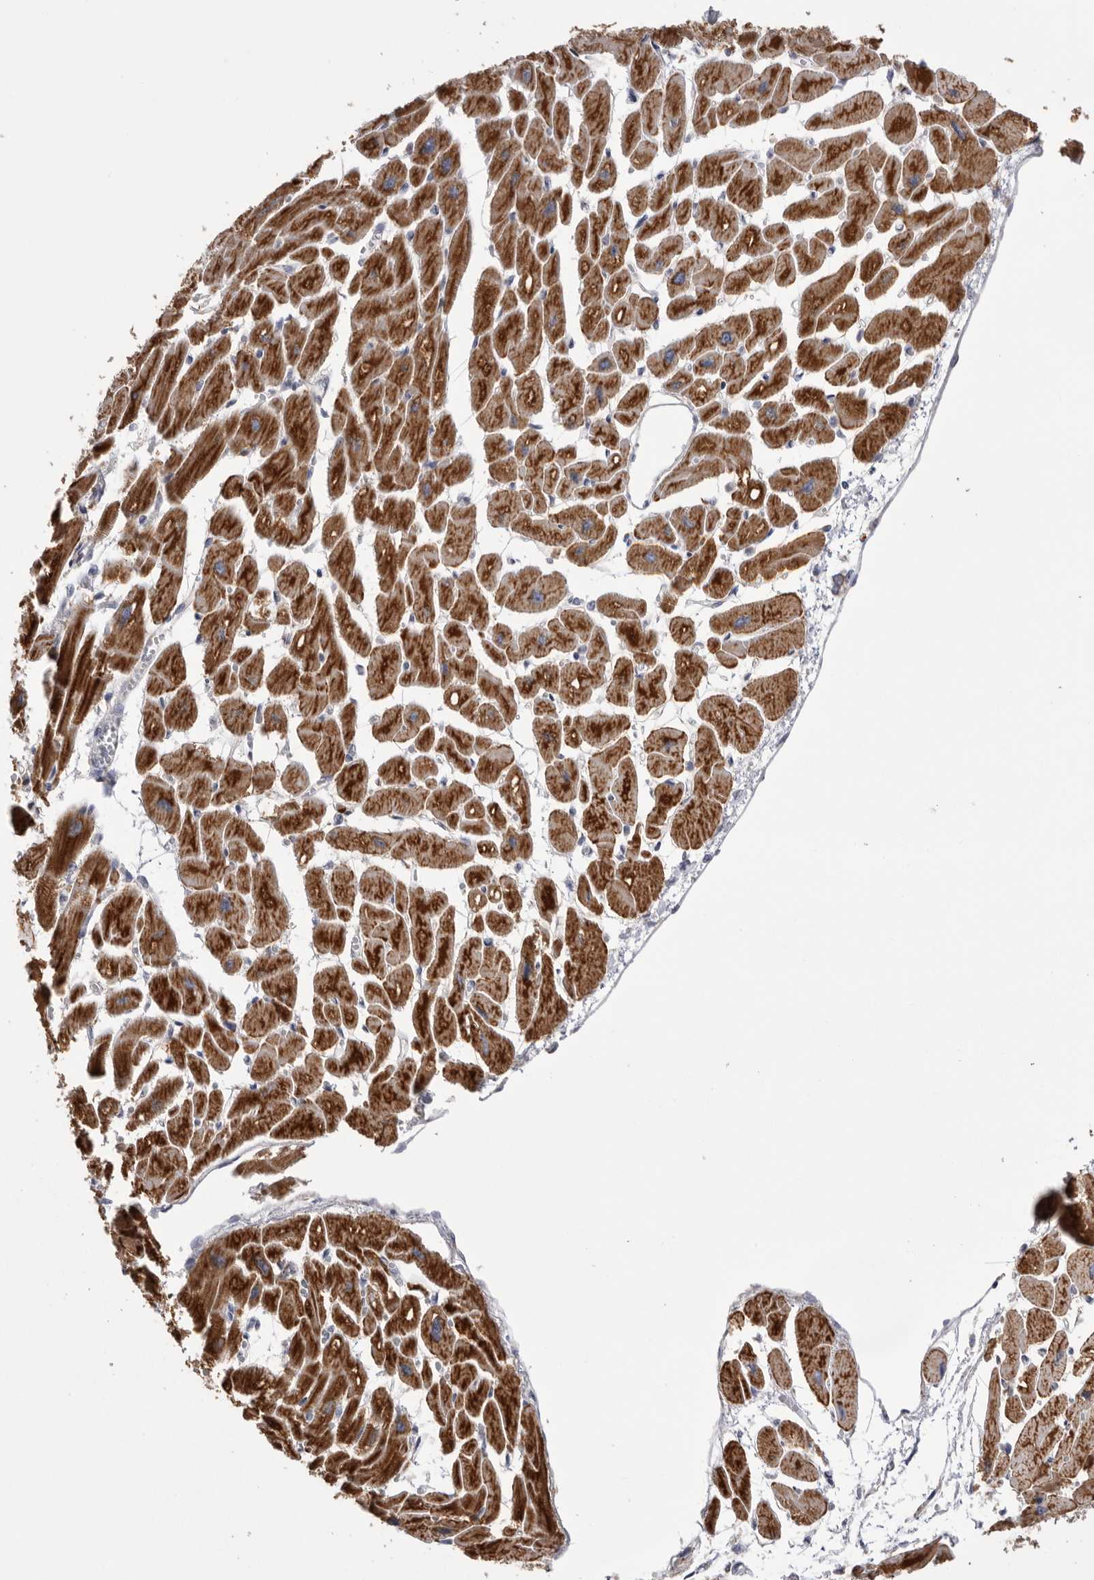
{"staining": {"intensity": "strong", "quantity": ">75%", "location": "cytoplasmic/membranous"}, "tissue": "heart muscle", "cell_type": "Cardiomyocytes", "image_type": "normal", "snomed": [{"axis": "morphology", "description": "Normal tissue, NOS"}, {"axis": "topography", "description": "Heart"}], "caption": "Cardiomyocytes demonstrate high levels of strong cytoplasmic/membranous staining in approximately >75% of cells in unremarkable human heart muscle. (DAB IHC, brown staining for protein, blue staining for nuclei).", "gene": "VDAC3", "patient": {"sex": "female", "age": 54}}